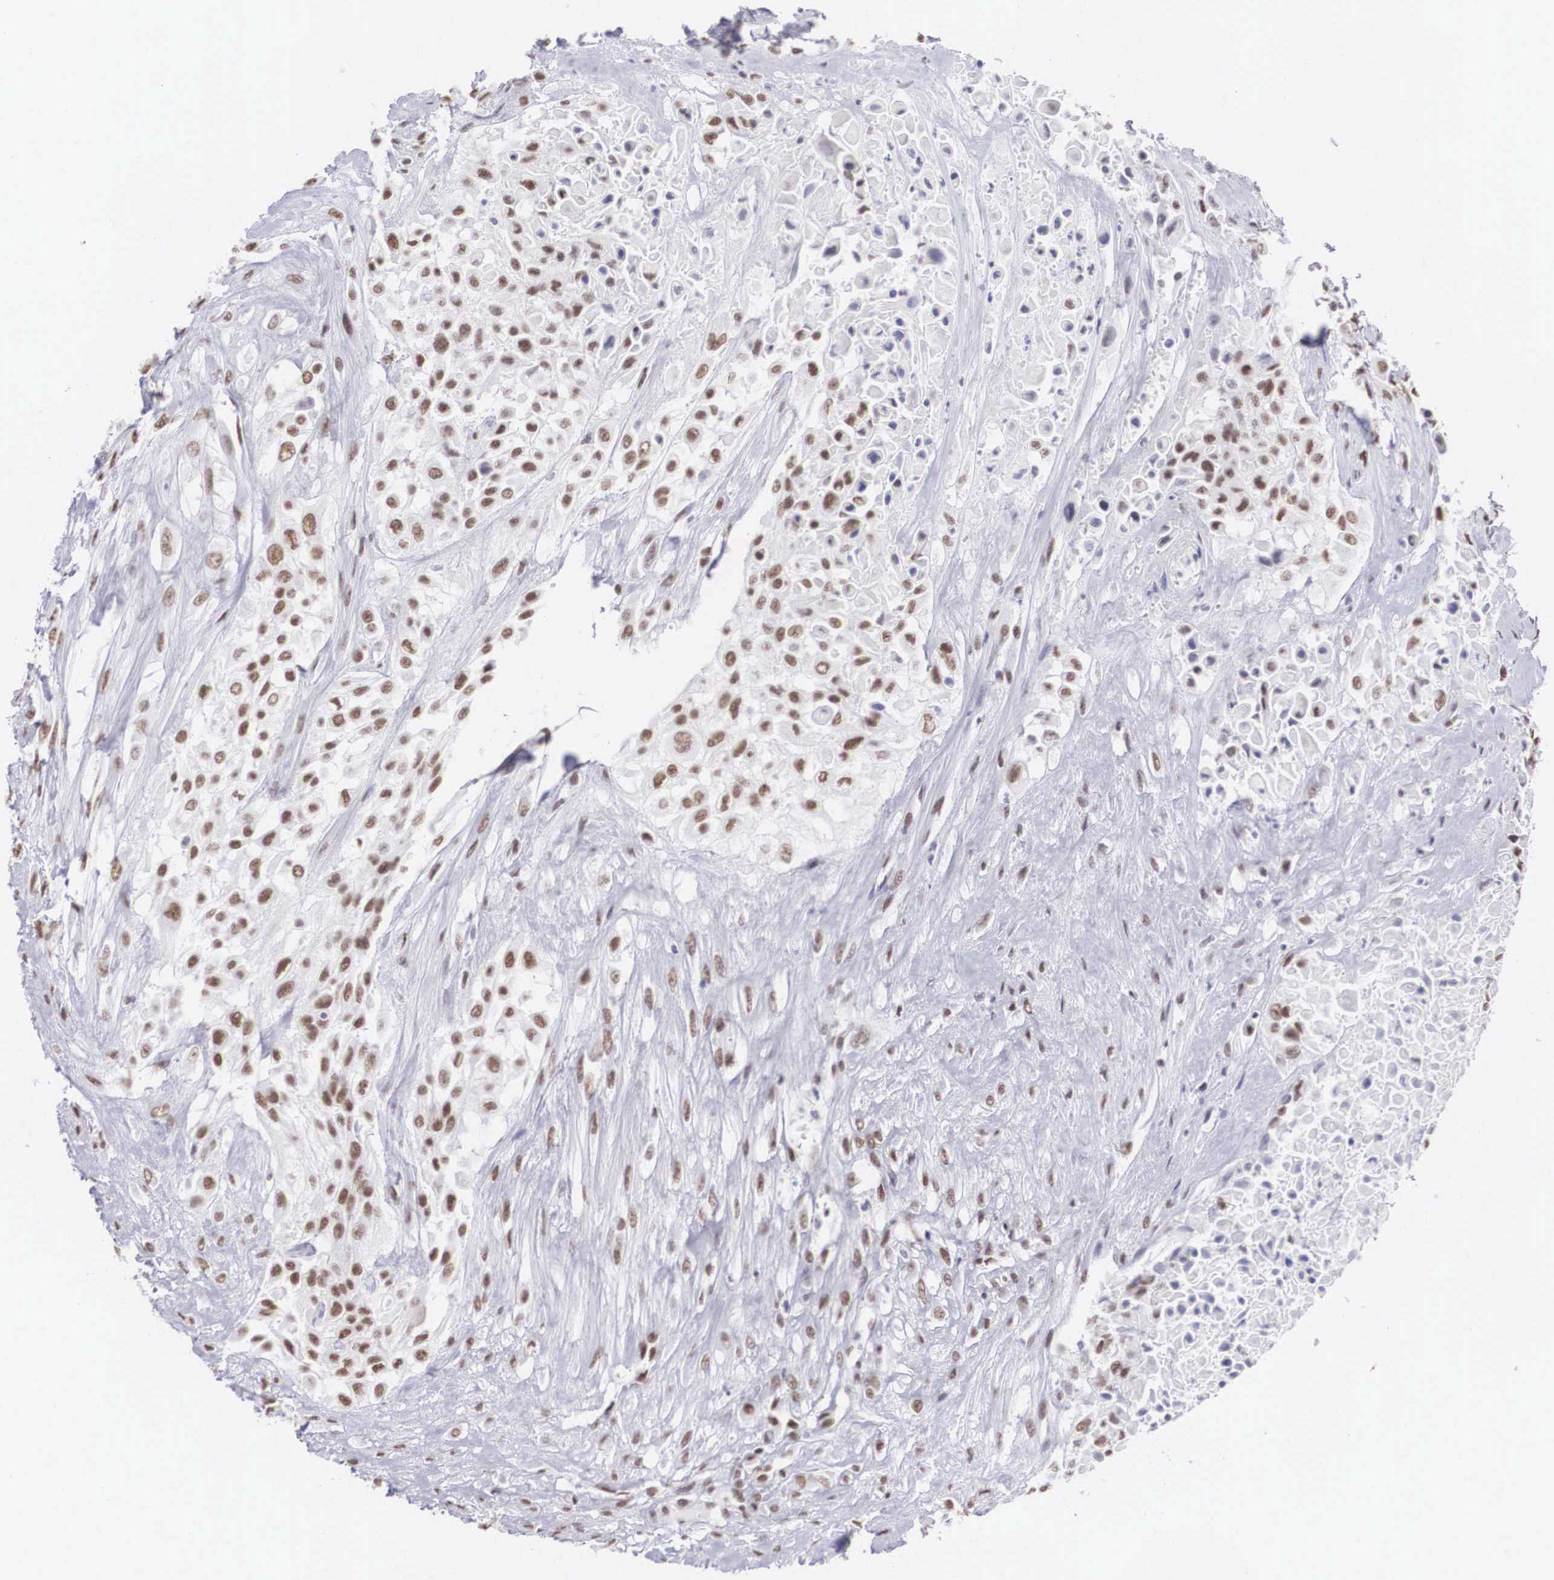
{"staining": {"intensity": "moderate", "quantity": "25%-75%", "location": "nuclear"}, "tissue": "urothelial cancer", "cell_type": "Tumor cells", "image_type": "cancer", "snomed": [{"axis": "morphology", "description": "Urothelial carcinoma, High grade"}, {"axis": "topography", "description": "Urinary bladder"}], "caption": "Tumor cells display medium levels of moderate nuclear positivity in approximately 25%-75% of cells in urothelial cancer. (IHC, brightfield microscopy, high magnification).", "gene": "CSTF2", "patient": {"sex": "male", "age": 57}}